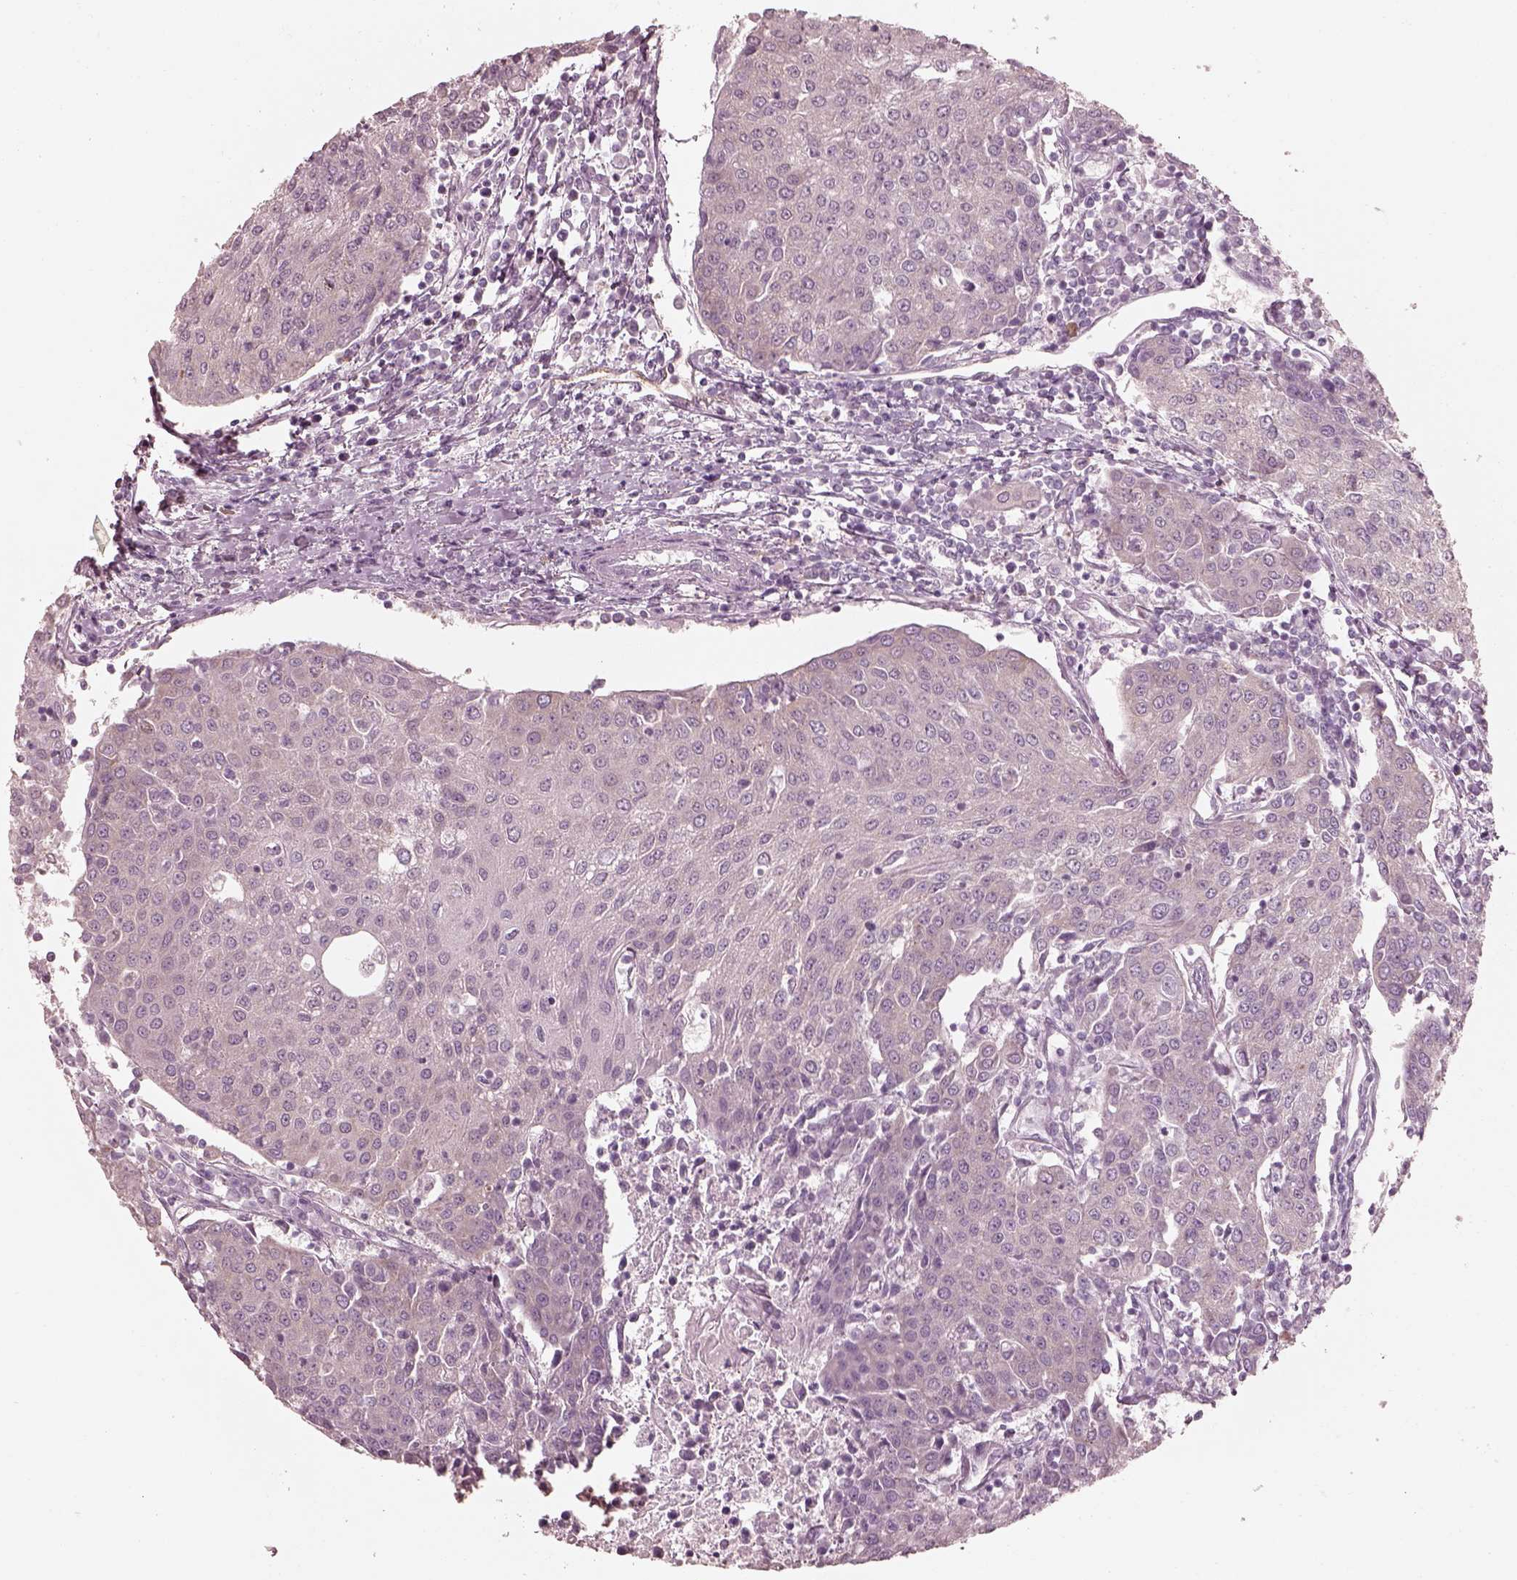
{"staining": {"intensity": "negative", "quantity": "none", "location": "none"}, "tissue": "urothelial cancer", "cell_type": "Tumor cells", "image_type": "cancer", "snomed": [{"axis": "morphology", "description": "Urothelial carcinoma, High grade"}, {"axis": "topography", "description": "Urinary bladder"}], "caption": "Human urothelial cancer stained for a protein using immunohistochemistry (IHC) reveals no positivity in tumor cells.", "gene": "RAB3C", "patient": {"sex": "female", "age": 85}}